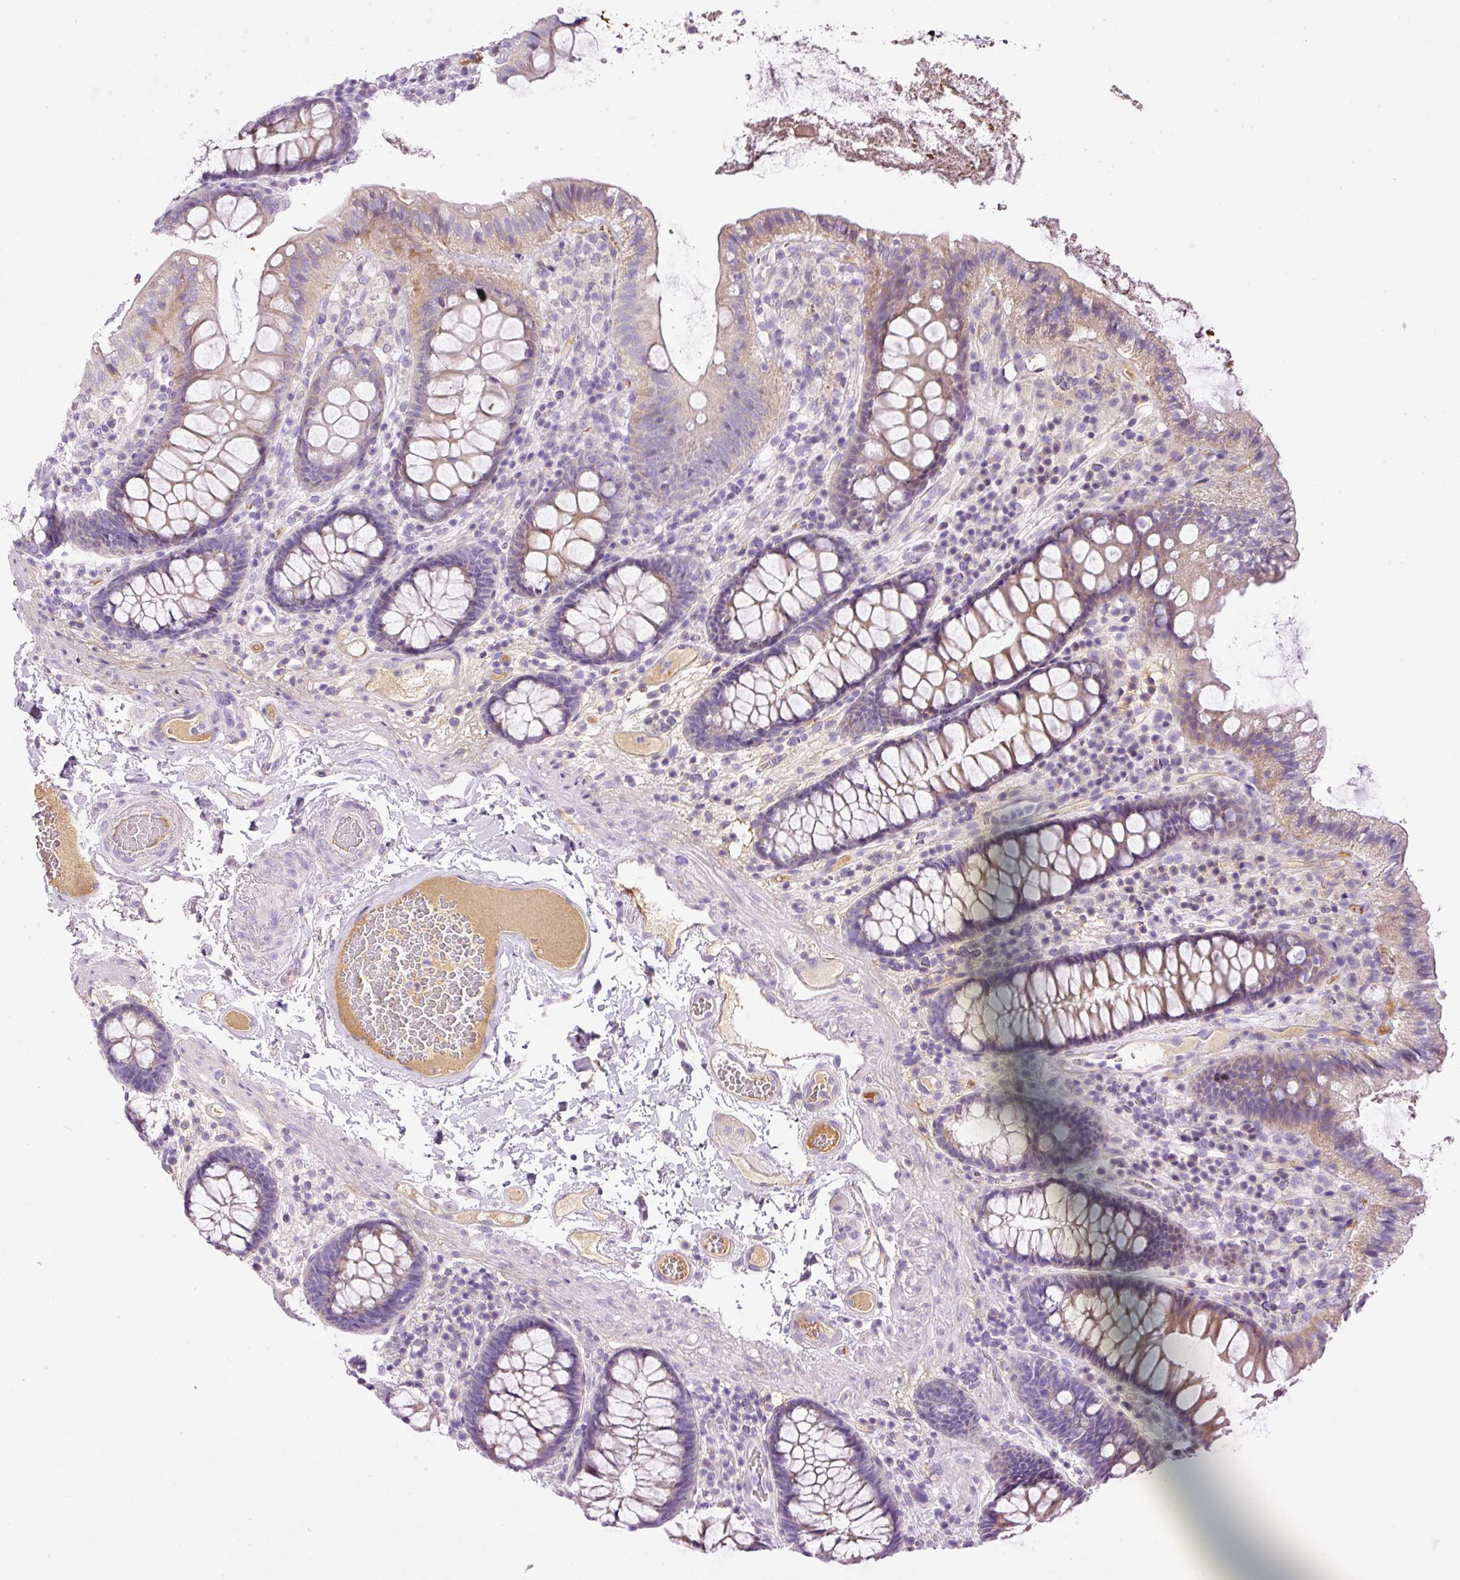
{"staining": {"intensity": "weak", "quantity": "25%-75%", "location": "cytoplasmic/membranous"}, "tissue": "colon", "cell_type": "Endothelial cells", "image_type": "normal", "snomed": [{"axis": "morphology", "description": "Normal tissue, NOS"}, {"axis": "topography", "description": "Colon"}], "caption": "High-magnification brightfield microscopy of unremarkable colon stained with DAB (brown) and counterstained with hematoxylin (blue). endothelial cells exhibit weak cytoplasmic/membranous staining is seen in about25%-75% of cells. The staining is performed using DAB brown chromogen to label protein expression. The nuclei are counter-stained blue using hematoxylin.", "gene": "KPNA5", "patient": {"sex": "male", "age": 84}}